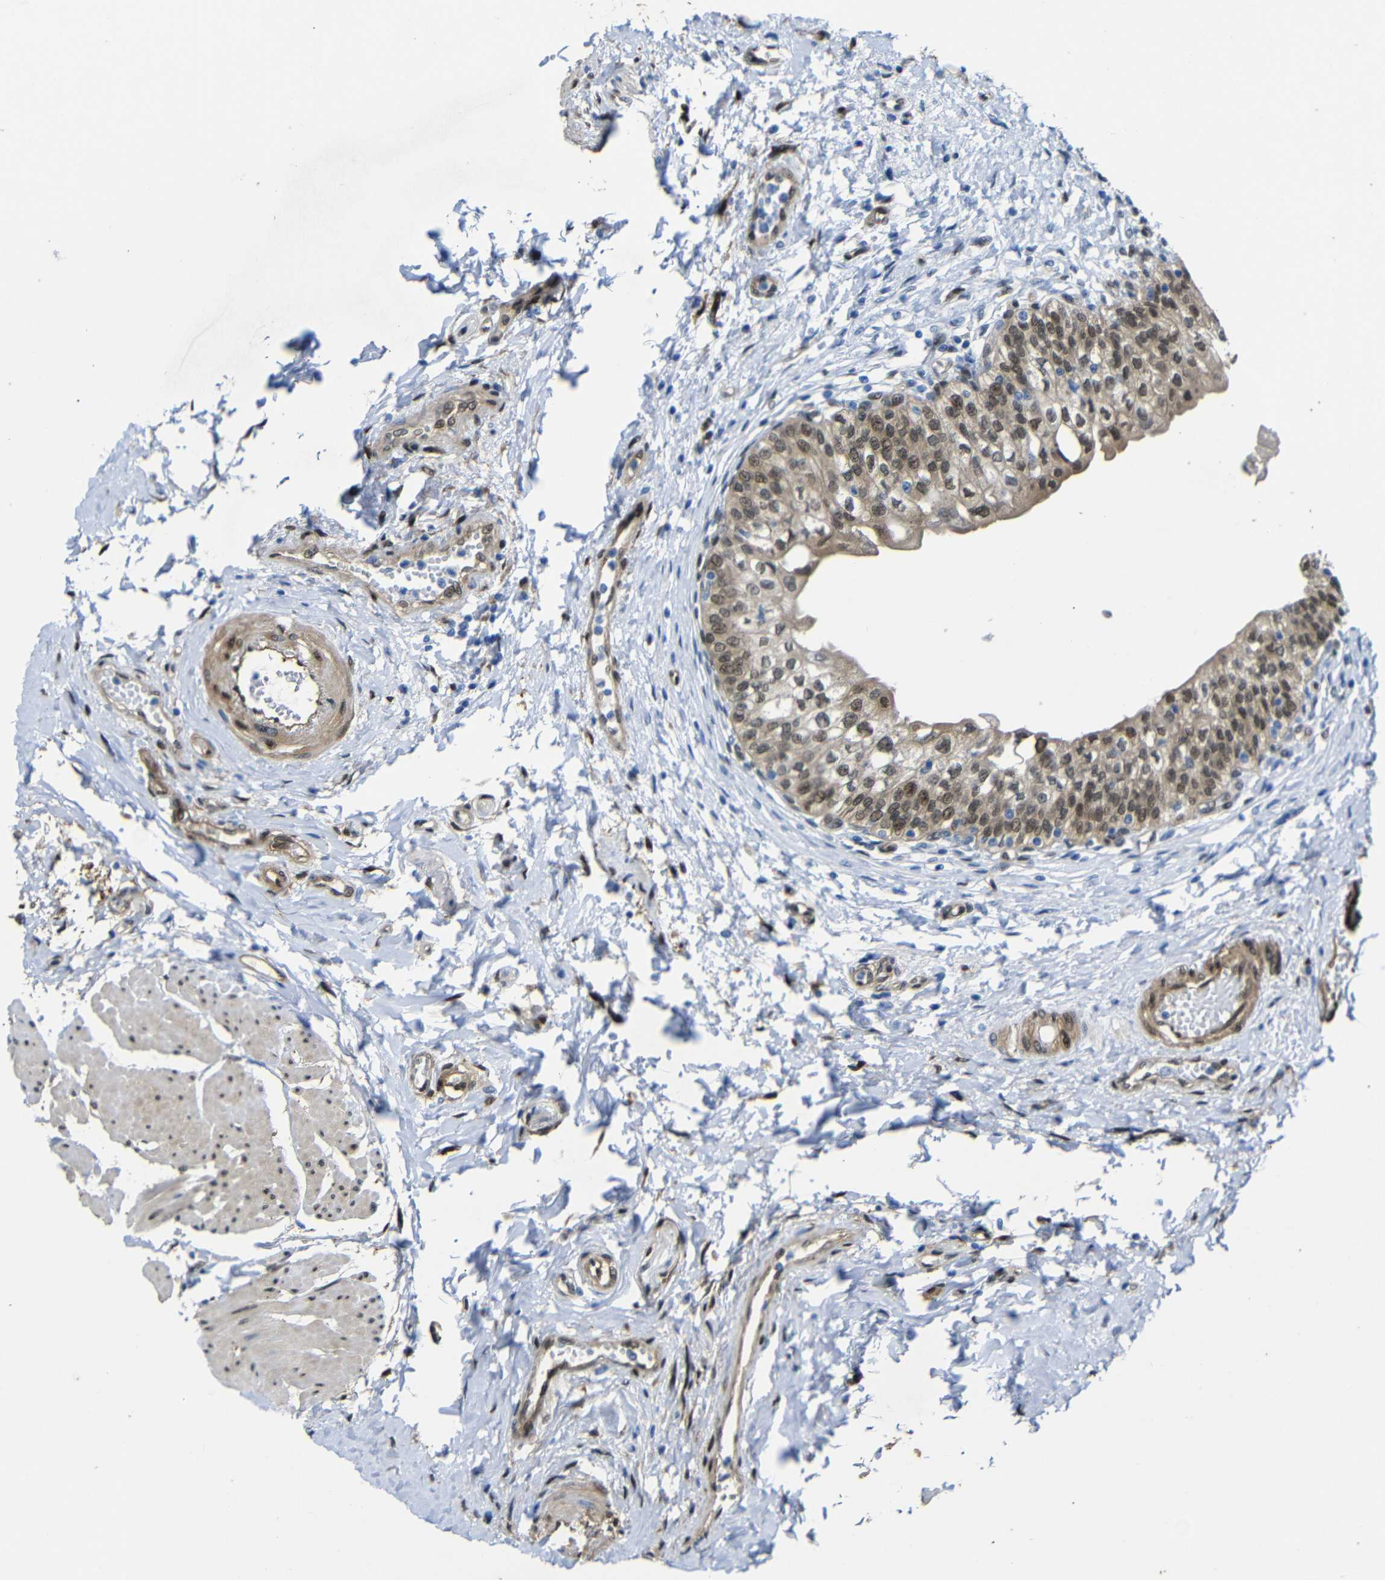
{"staining": {"intensity": "moderate", "quantity": ">75%", "location": "cytoplasmic/membranous,nuclear"}, "tissue": "urinary bladder", "cell_type": "Urothelial cells", "image_type": "normal", "snomed": [{"axis": "morphology", "description": "Normal tissue, NOS"}, {"axis": "topography", "description": "Urinary bladder"}], "caption": "A micrograph showing moderate cytoplasmic/membranous,nuclear expression in approximately >75% of urothelial cells in benign urinary bladder, as visualized by brown immunohistochemical staining.", "gene": "YAP1", "patient": {"sex": "male", "age": 55}}